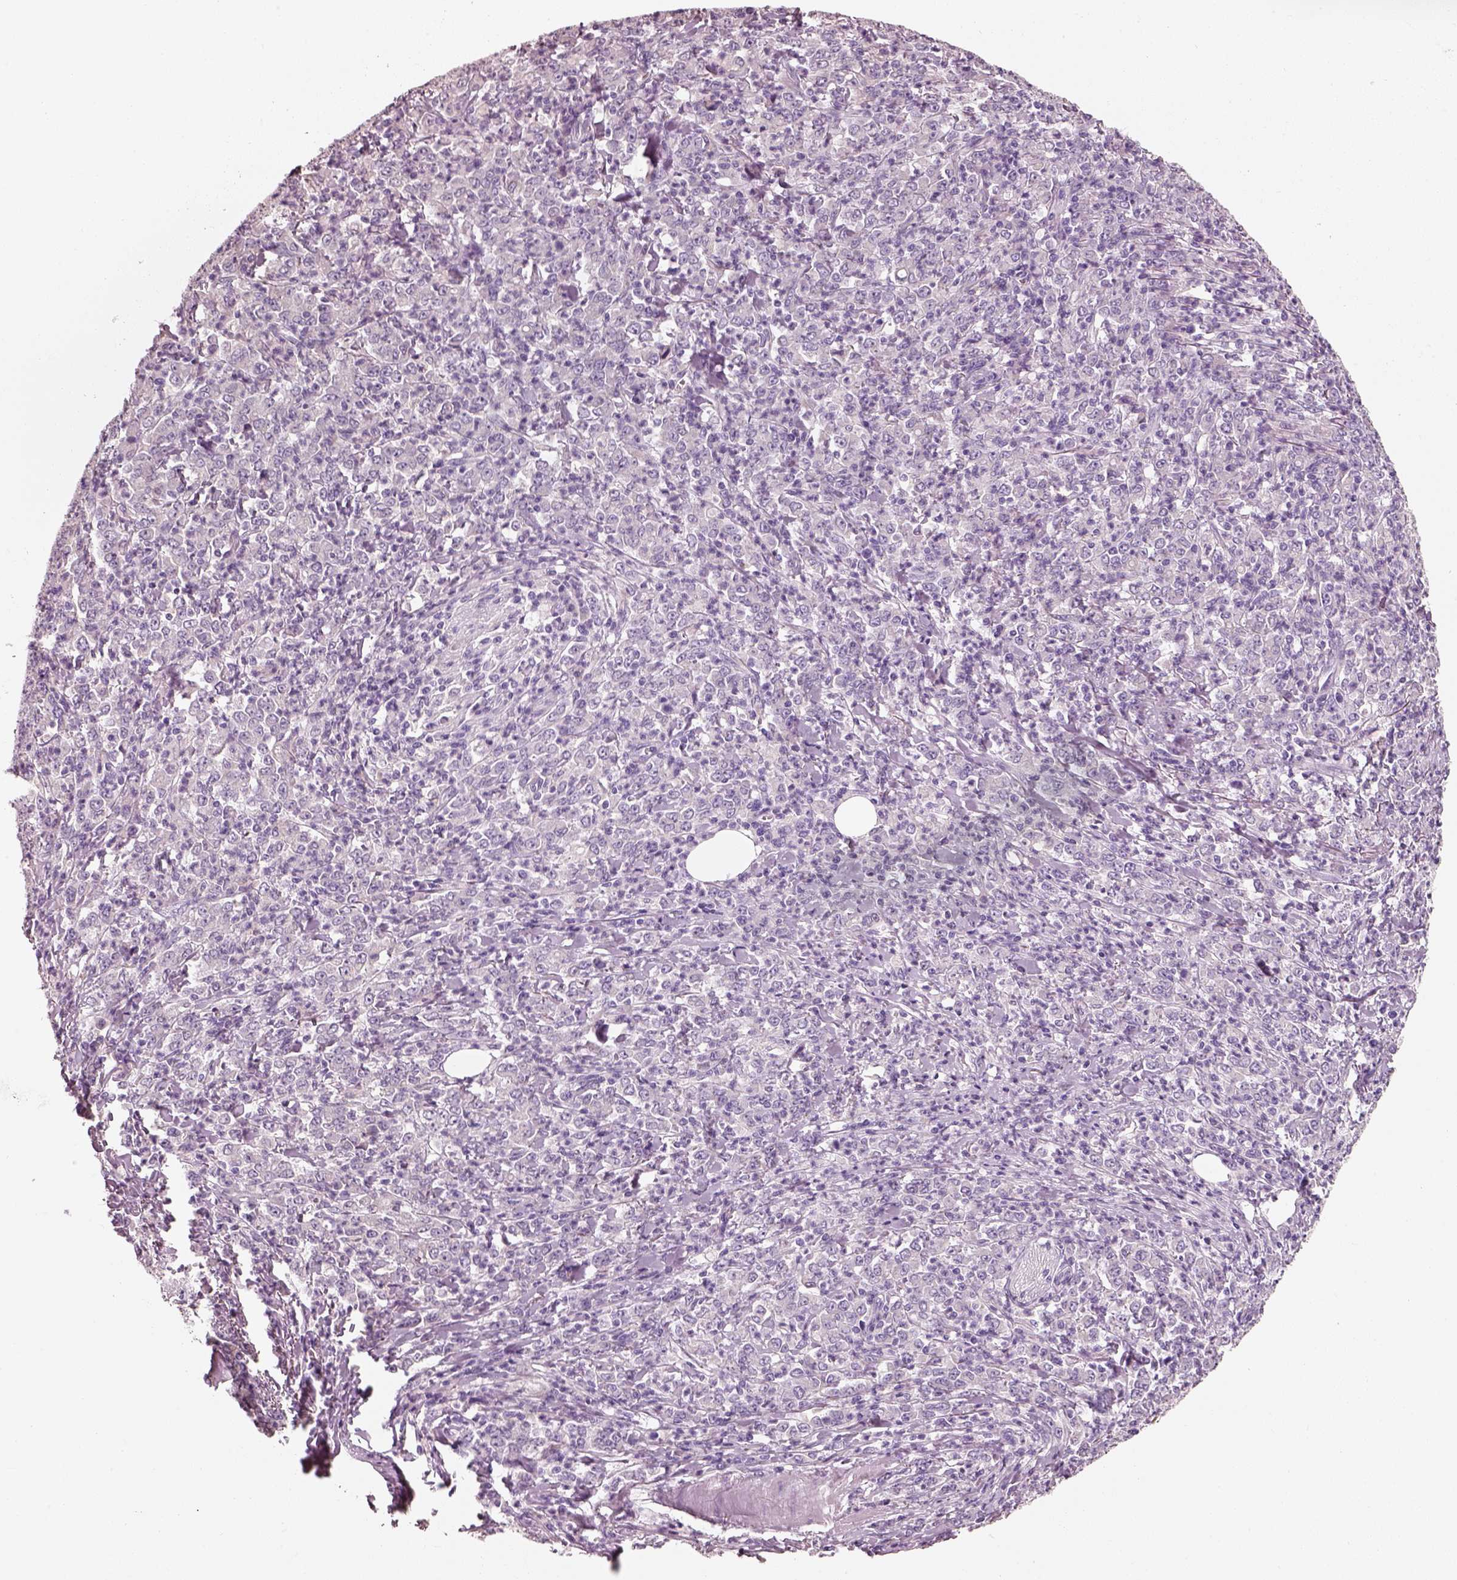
{"staining": {"intensity": "negative", "quantity": "none", "location": "none"}, "tissue": "stomach cancer", "cell_type": "Tumor cells", "image_type": "cancer", "snomed": [{"axis": "morphology", "description": "Adenocarcinoma, NOS"}, {"axis": "topography", "description": "Stomach, lower"}], "caption": "High power microscopy image of an IHC histopathology image of stomach cancer (adenocarcinoma), revealing no significant expression in tumor cells. (DAB (3,3'-diaminobenzidine) immunohistochemistry with hematoxylin counter stain).", "gene": "PNOC", "patient": {"sex": "female", "age": 71}}